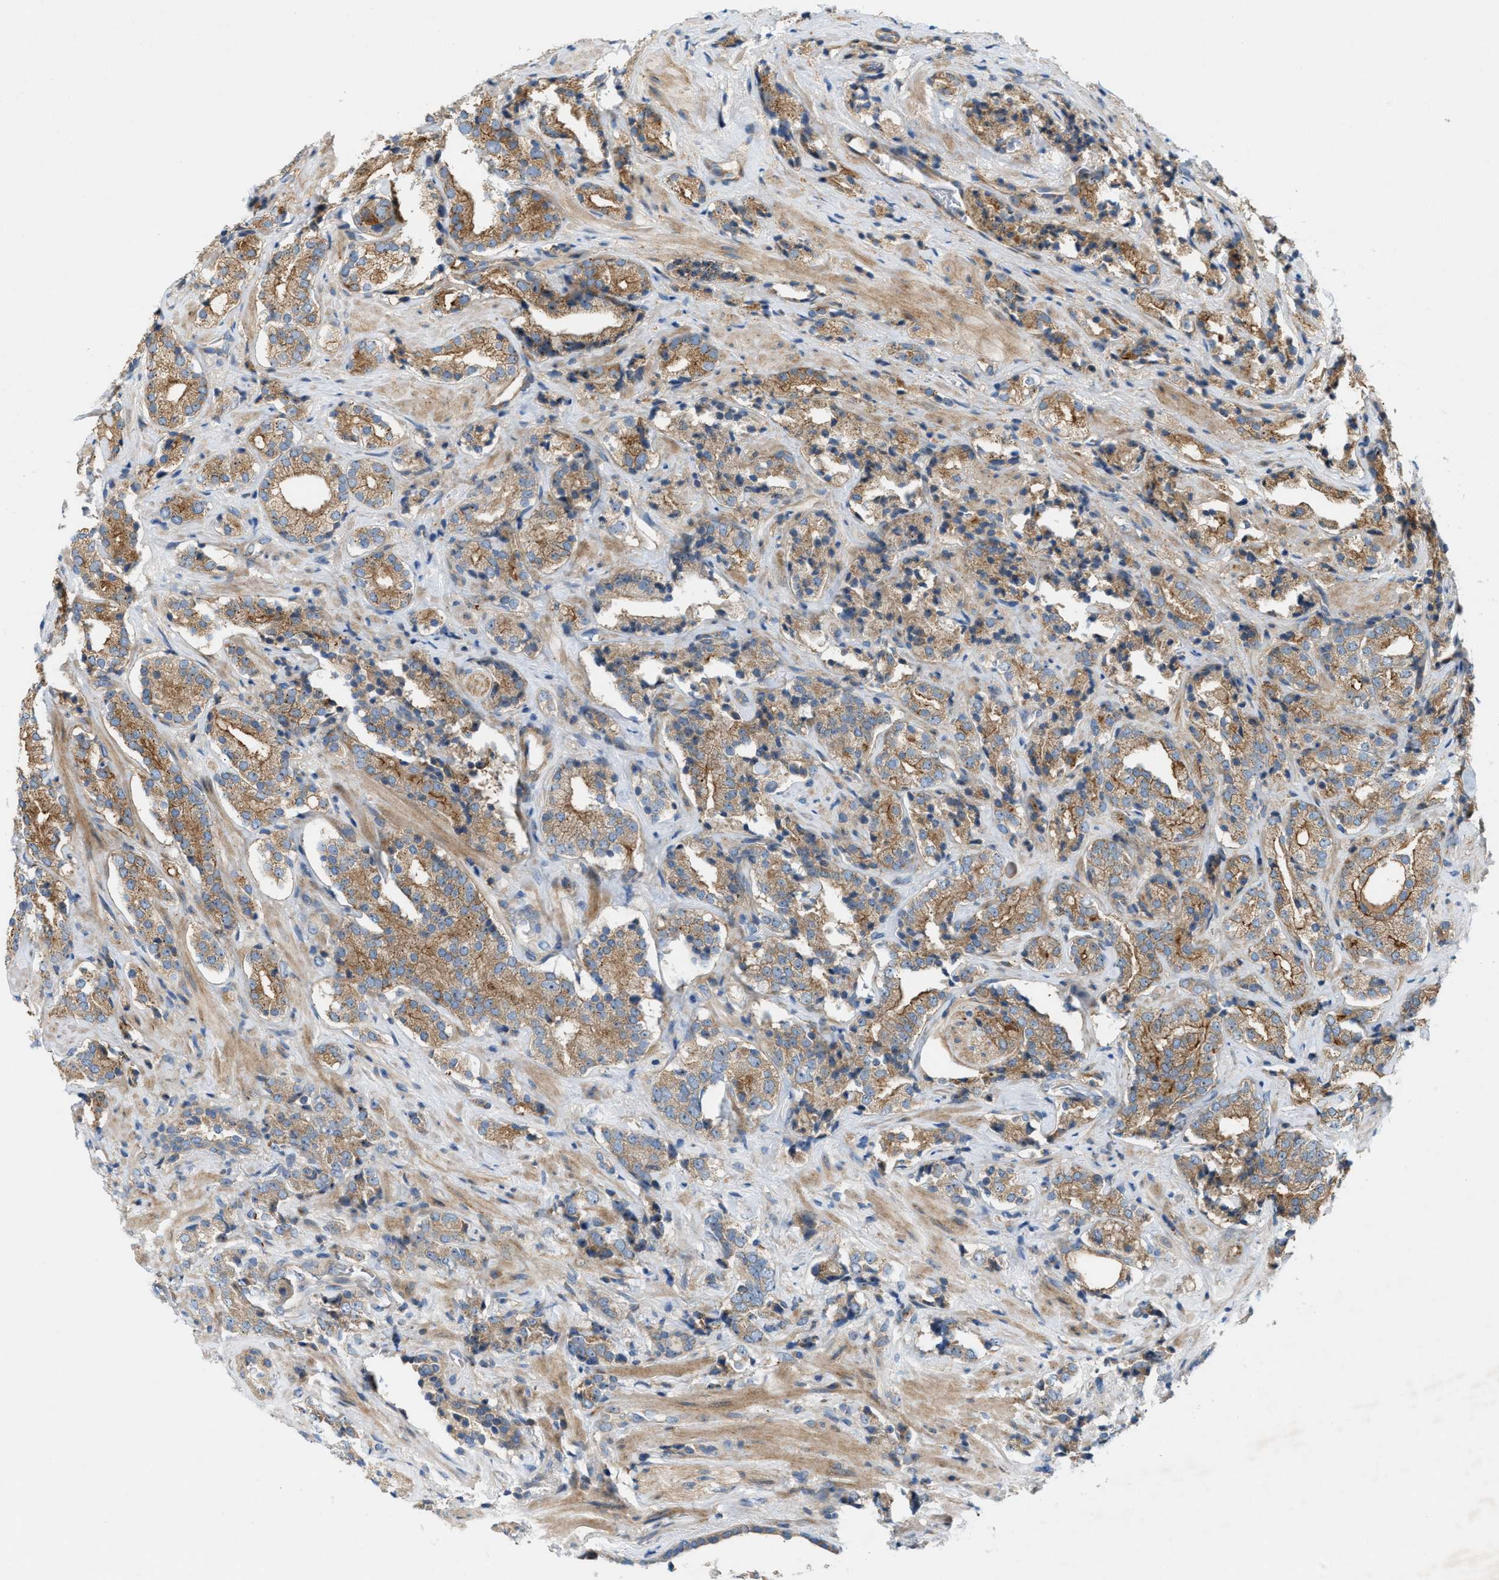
{"staining": {"intensity": "moderate", "quantity": ">75%", "location": "cytoplasmic/membranous"}, "tissue": "prostate cancer", "cell_type": "Tumor cells", "image_type": "cancer", "snomed": [{"axis": "morphology", "description": "Adenocarcinoma, High grade"}, {"axis": "topography", "description": "Prostate"}], "caption": "A photomicrograph of high-grade adenocarcinoma (prostate) stained for a protein demonstrates moderate cytoplasmic/membranous brown staining in tumor cells. (DAB = brown stain, brightfield microscopy at high magnification).", "gene": "CYB5D1", "patient": {"sex": "male", "age": 71}}